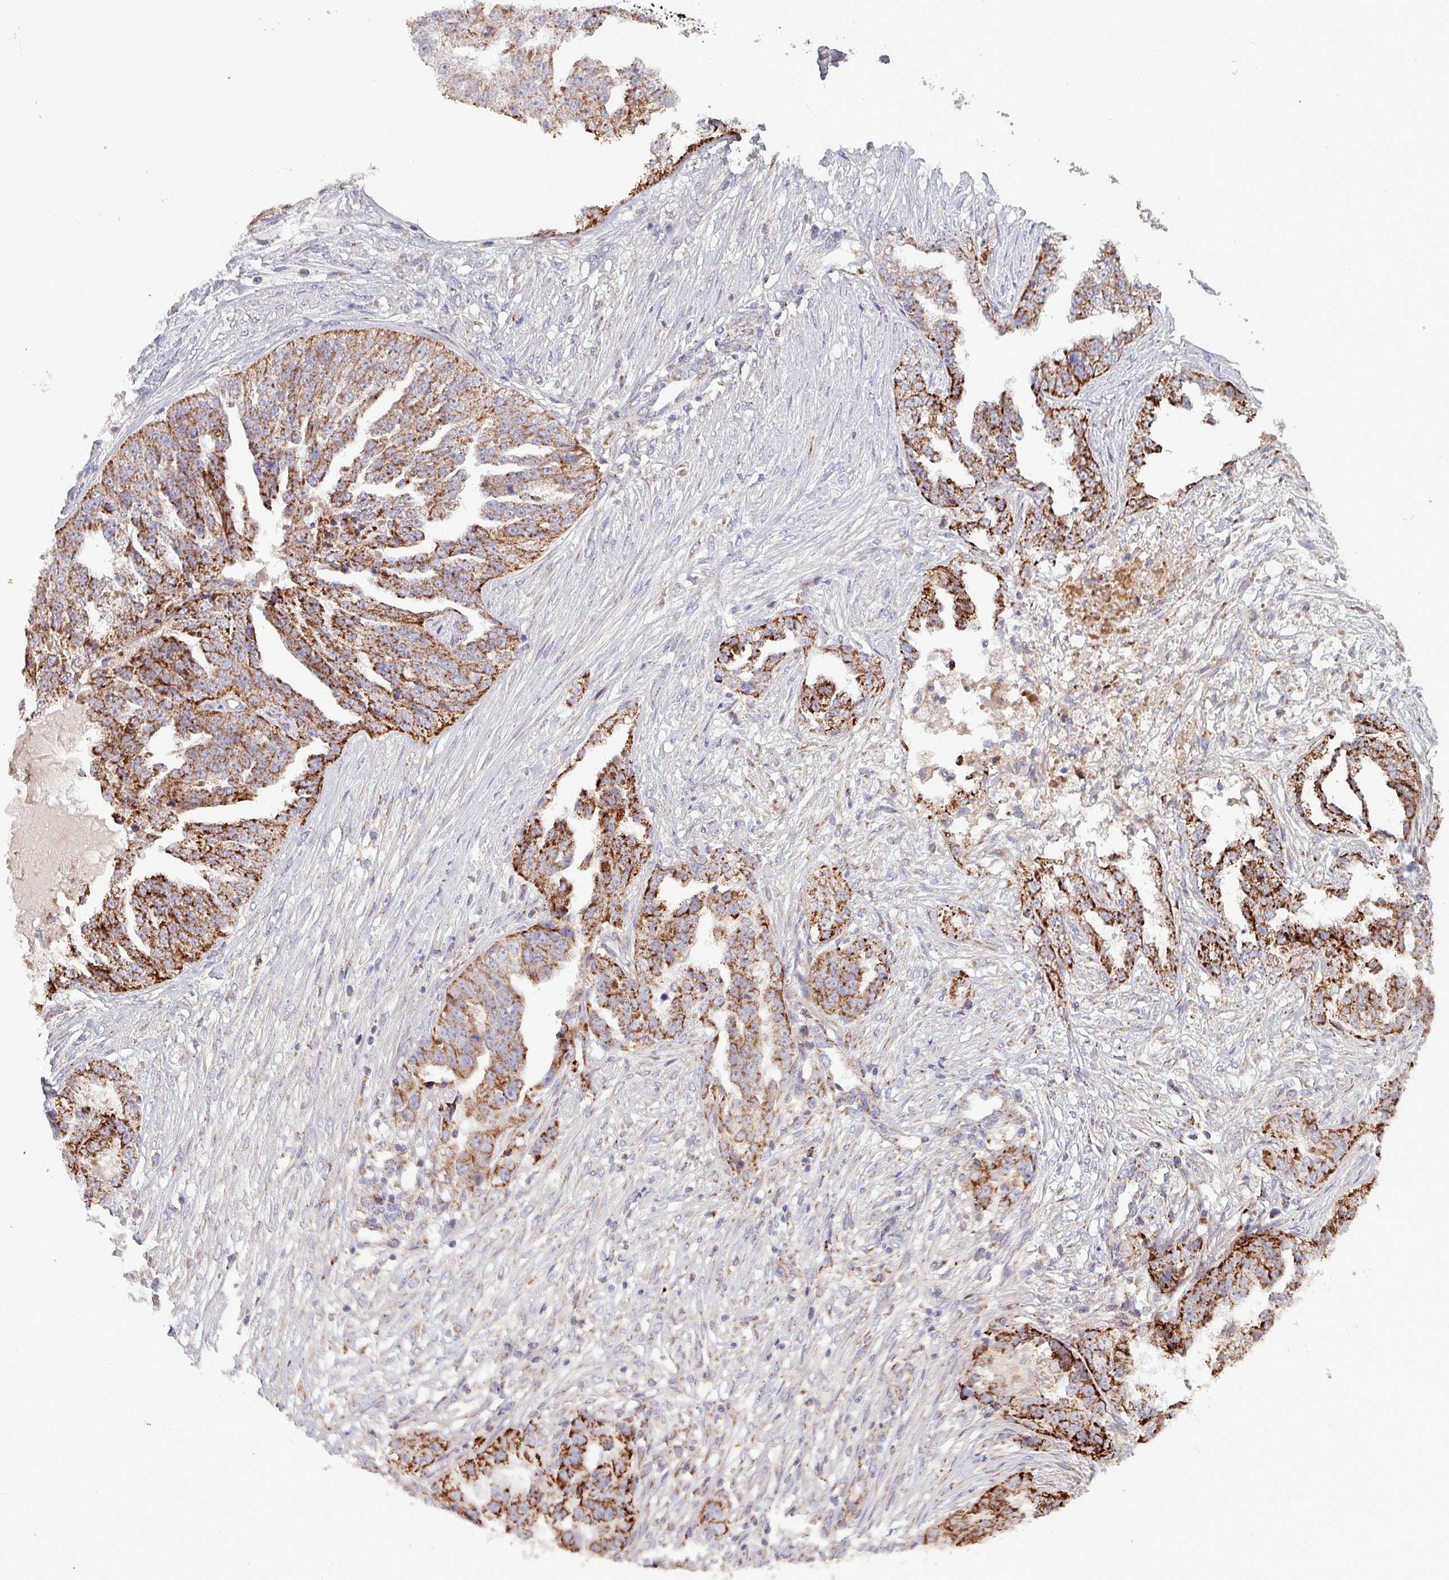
{"staining": {"intensity": "strong", "quantity": ">75%", "location": "cytoplasmic/membranous"}, "tissue": "ovarian cancer", "cell_type": "Tumor cells", "image_type": "cancer", "snomed": [{"axis": "morphology", "description": "Cystadenocarcinoma, serous, NOS"}, {"axis": "topography", "description": "Ovary"}], "caption": "Tumor cells display high levels of strong cytoplasmic/membranous expression in approximately >75% of cells in ovarian cancer.", "gene": "ZNF322", "patient": {"sex": "female", "age": 58}}